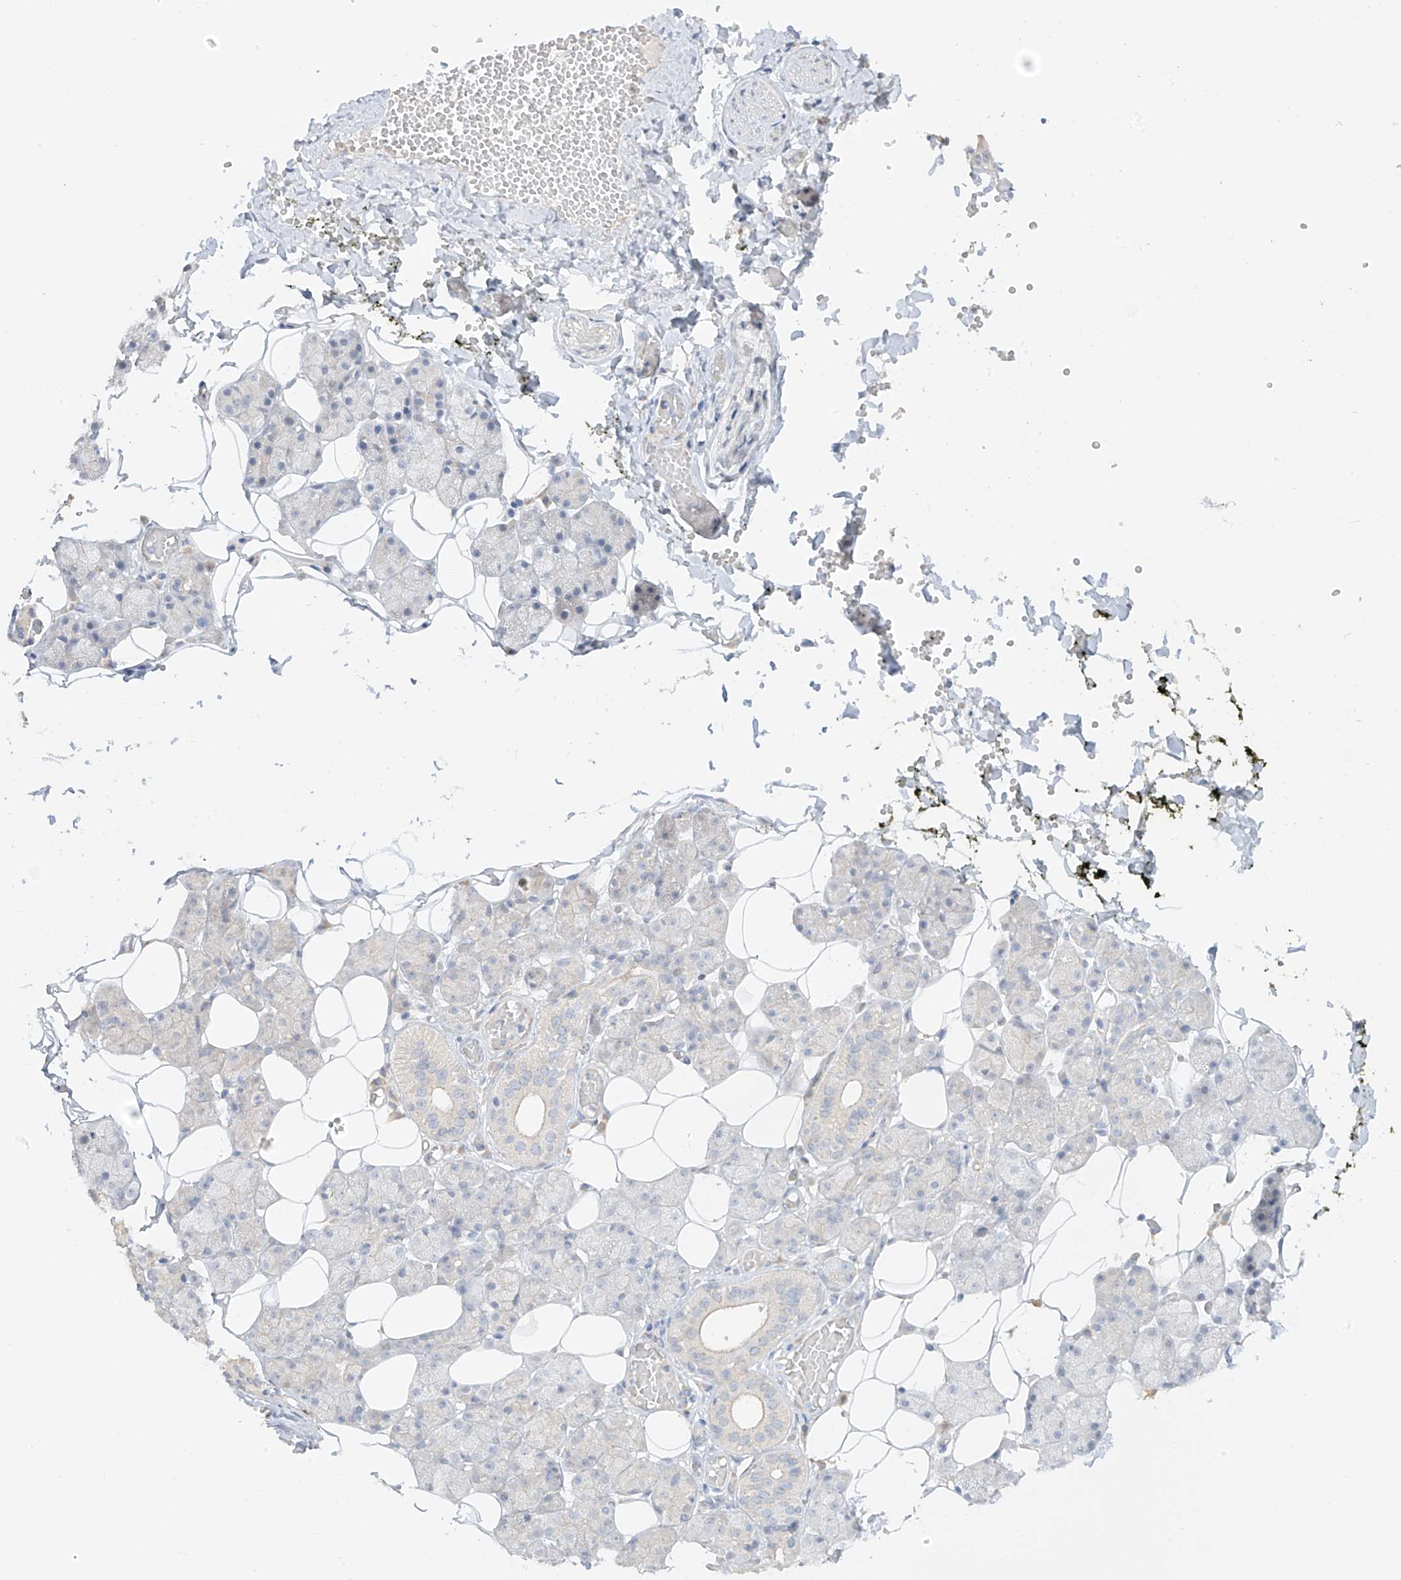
{"staining": {"intensity": "negative", "quantity": "none", "location": "none"}, "tissue": "salivary gland", "cell_type": "Glandular cells", "image_type": "normal", "snomed": [{"axis": "morphology", "description": "Normal tissue, NOS"}, {"axis": "topography", "description": "Salivary gland"}], "caption": "Immunohistochemistry of benign human salivary gland displays no expression in glandular cells. Brightfield microscopy of immunohistochemistry (IHC) stained with DAB (3,3'-diaminobenzidine) (brown) and hematoxylin (blue), captured at high magnification.", "gene": "DCDC2", "patient": {"sex": "female", "age": 33}}